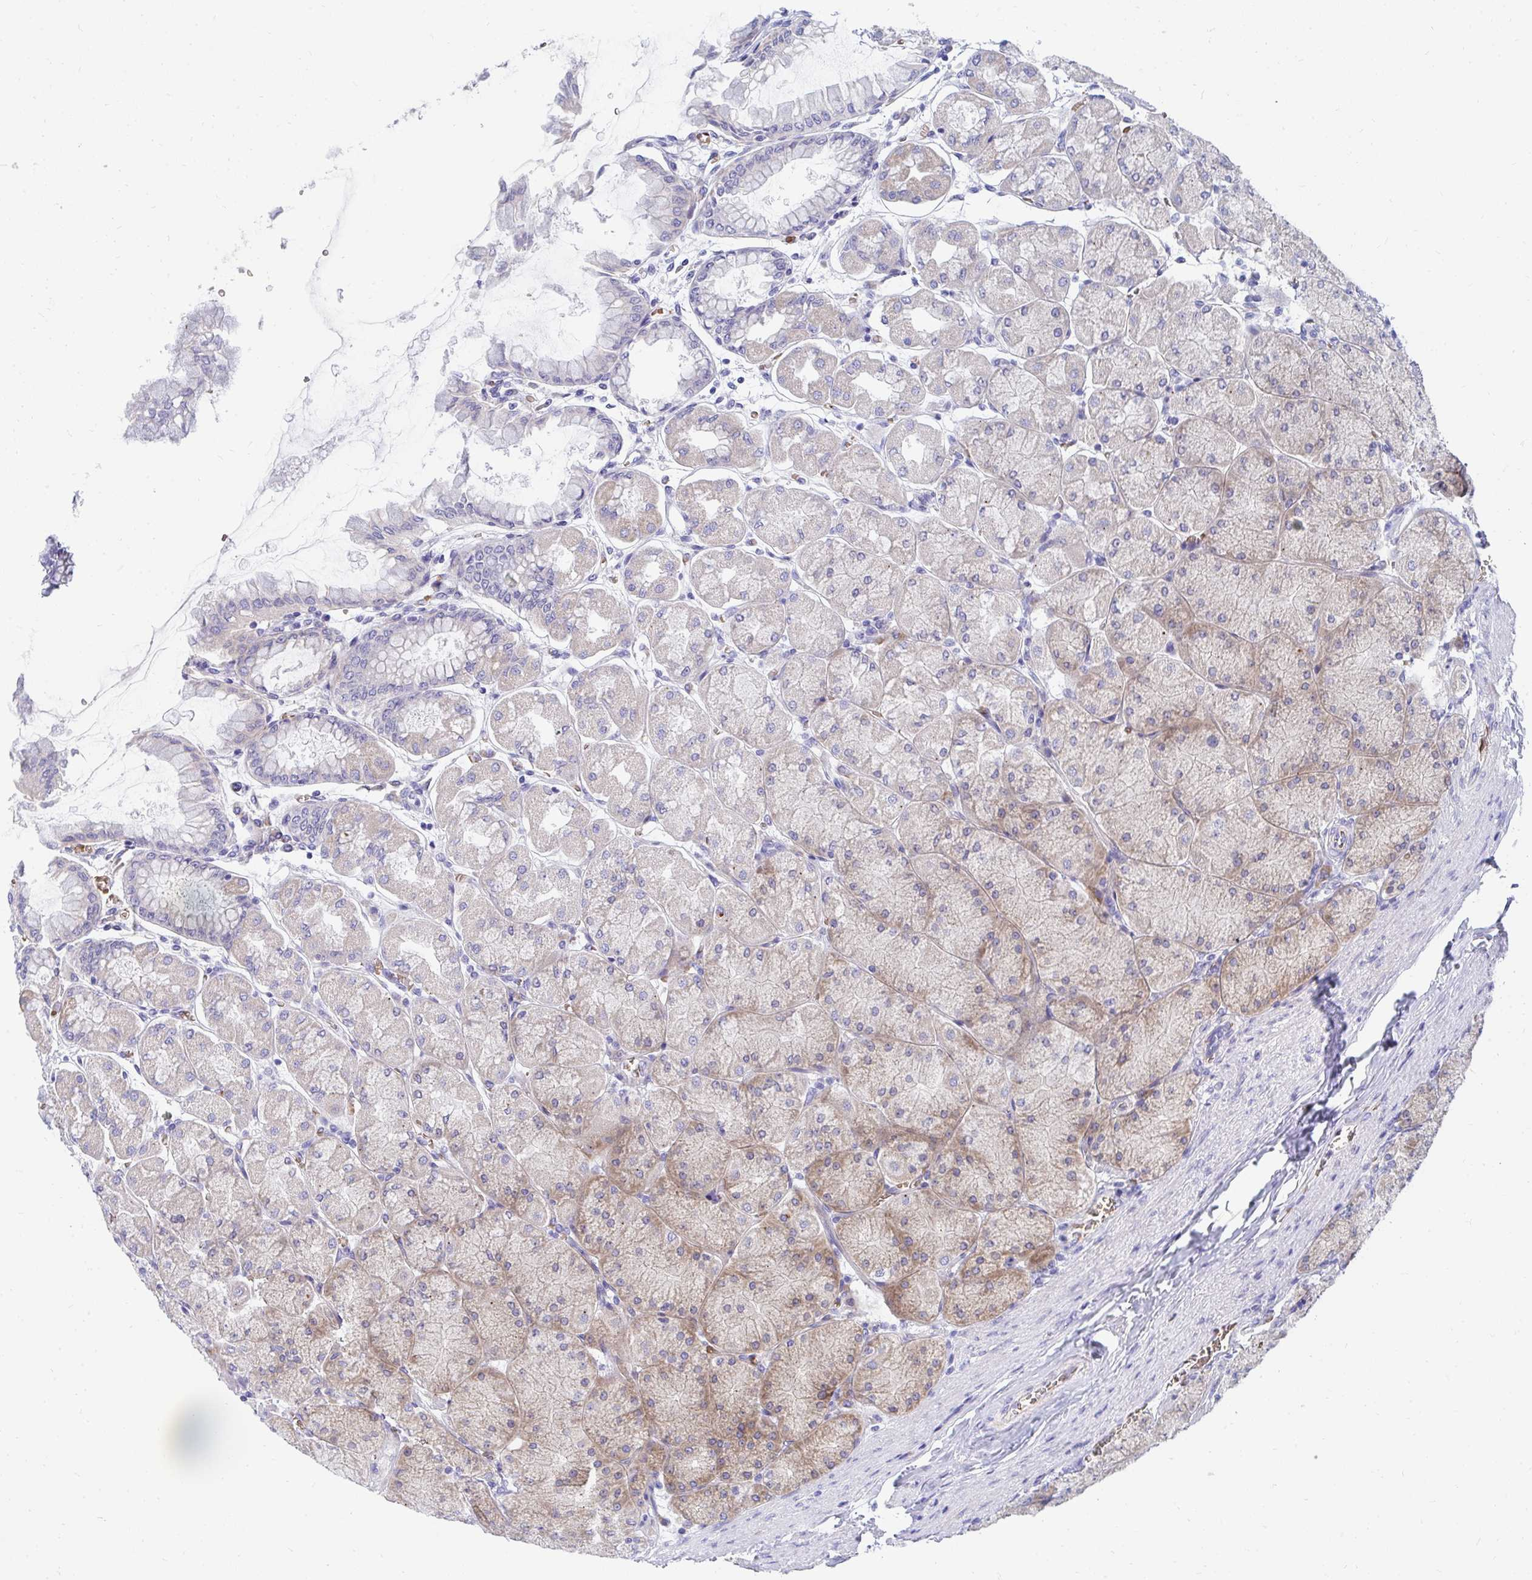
{"staining": {"intensity": "moderate", "quantity": "<25%", "location": "cytoplasmic/membranous"}, "tissue": "stomach", "cell_type": "Glandular cells", "image_type": "normal", "snomed": [{"axis": "morphology", "description": "Normal tissue, NOS"}, {"axis": "topography", "description": "Stomach, upper"}], "caption": "High-power microscopy captured an immunohistochemistry (IHC) photomicrograph of normal stomach, revealing moderate cytoplasmic/membranous positivity in about <25% of glandular cells.", "gene": "MROH2B", "patient": {"sex": "female", "age": 56}}